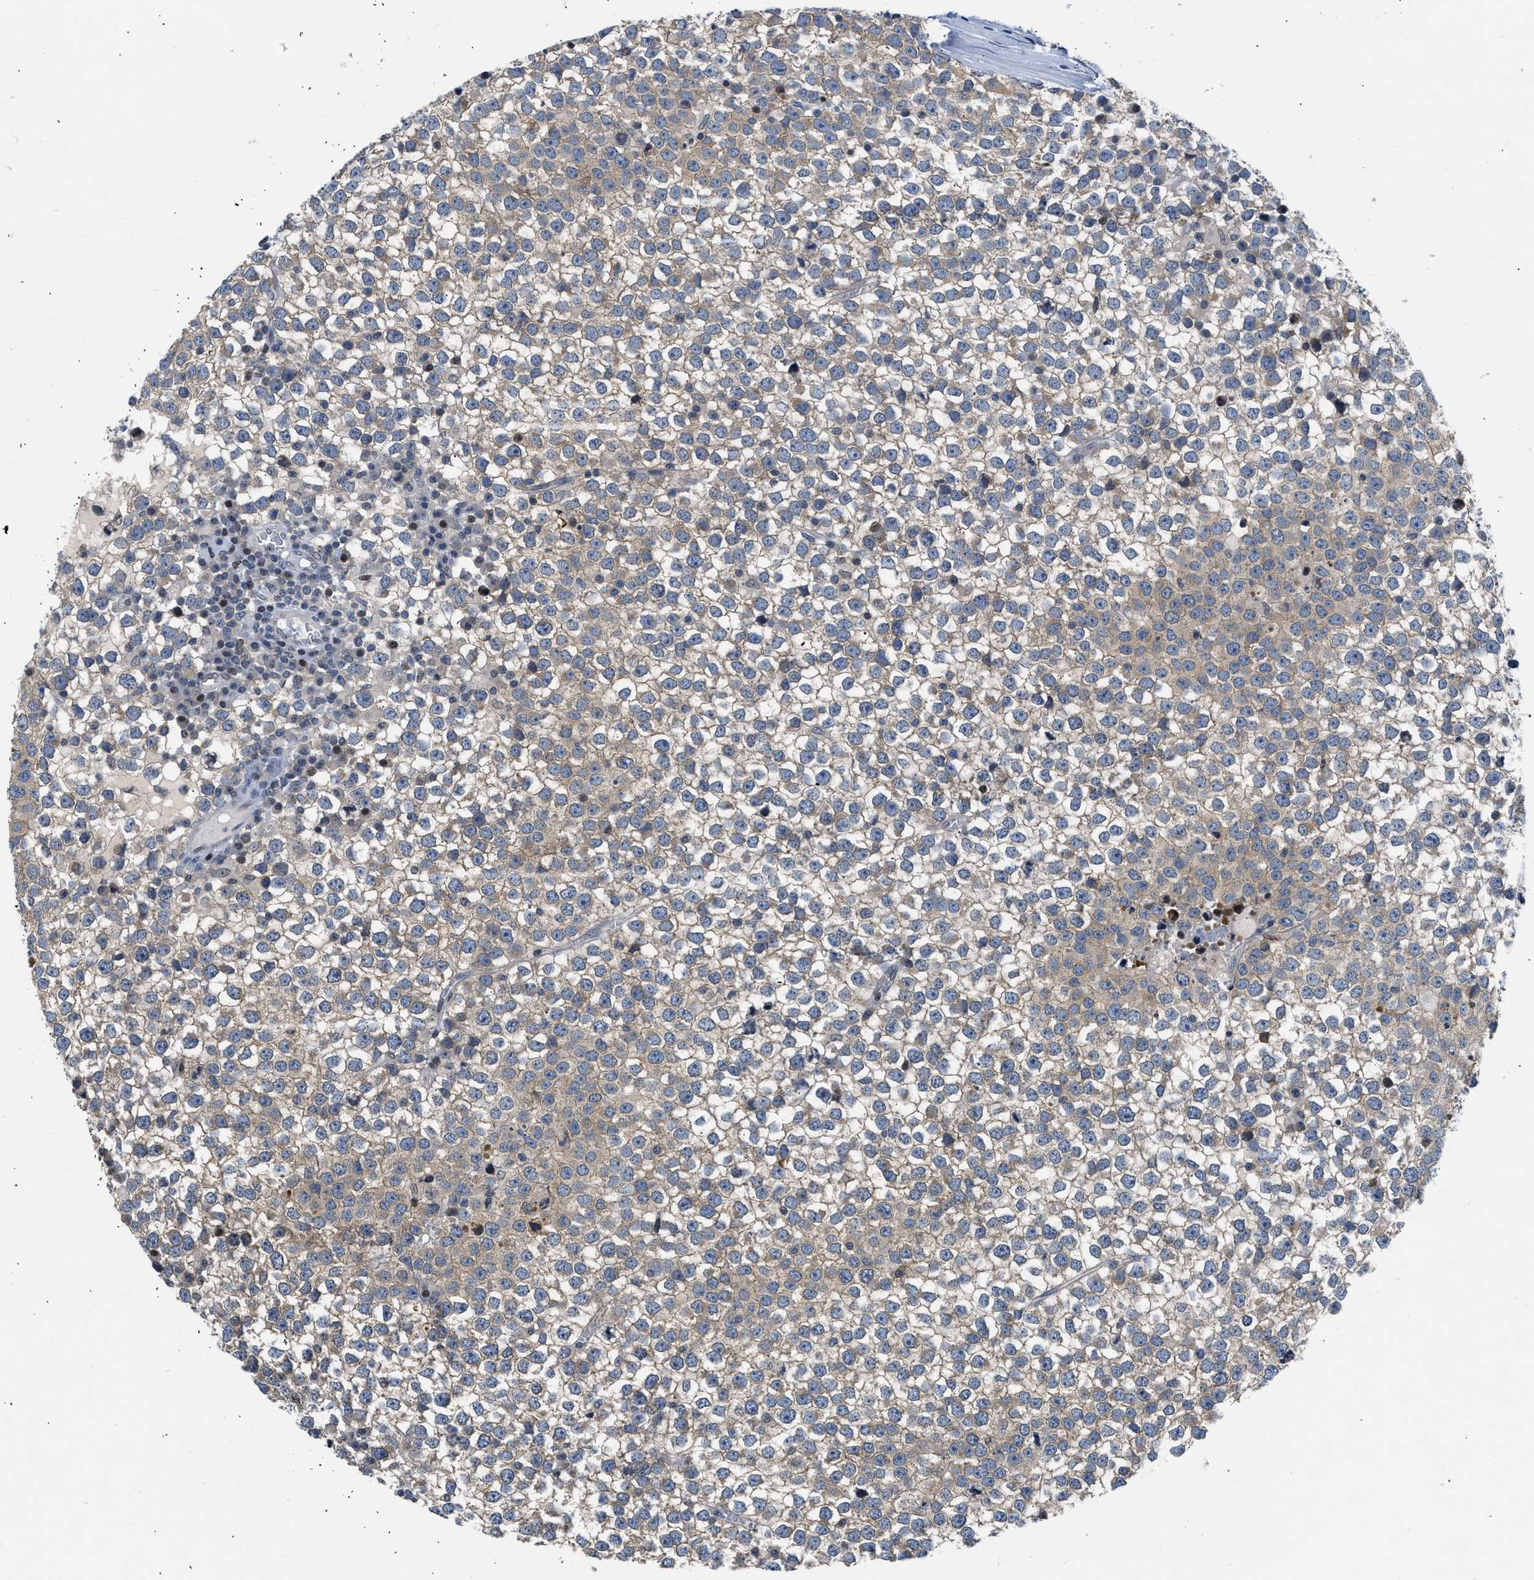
{"staining": {"intensity": "weak", "quantity": "25%-75%", "location": "cytoplasmic/membranous"}, "tissue": "testis cancer", "cell_type": "Tumor cells", "image_type": "cancer", "snomed": [{"axis": "morphology", "description": "Seminoma, NOS"}, {"axis": "topography", "description": "Testis"}], "caption": "High-power microscopy captured an immunohistochemistry micrograph of testis seminoma, revealing weak cytoplasmic/membranous positivity in approximately 25%-75% of tumor cells.", "gene": "OLIG3", "patient": {"sex": "male", "age": 65}}